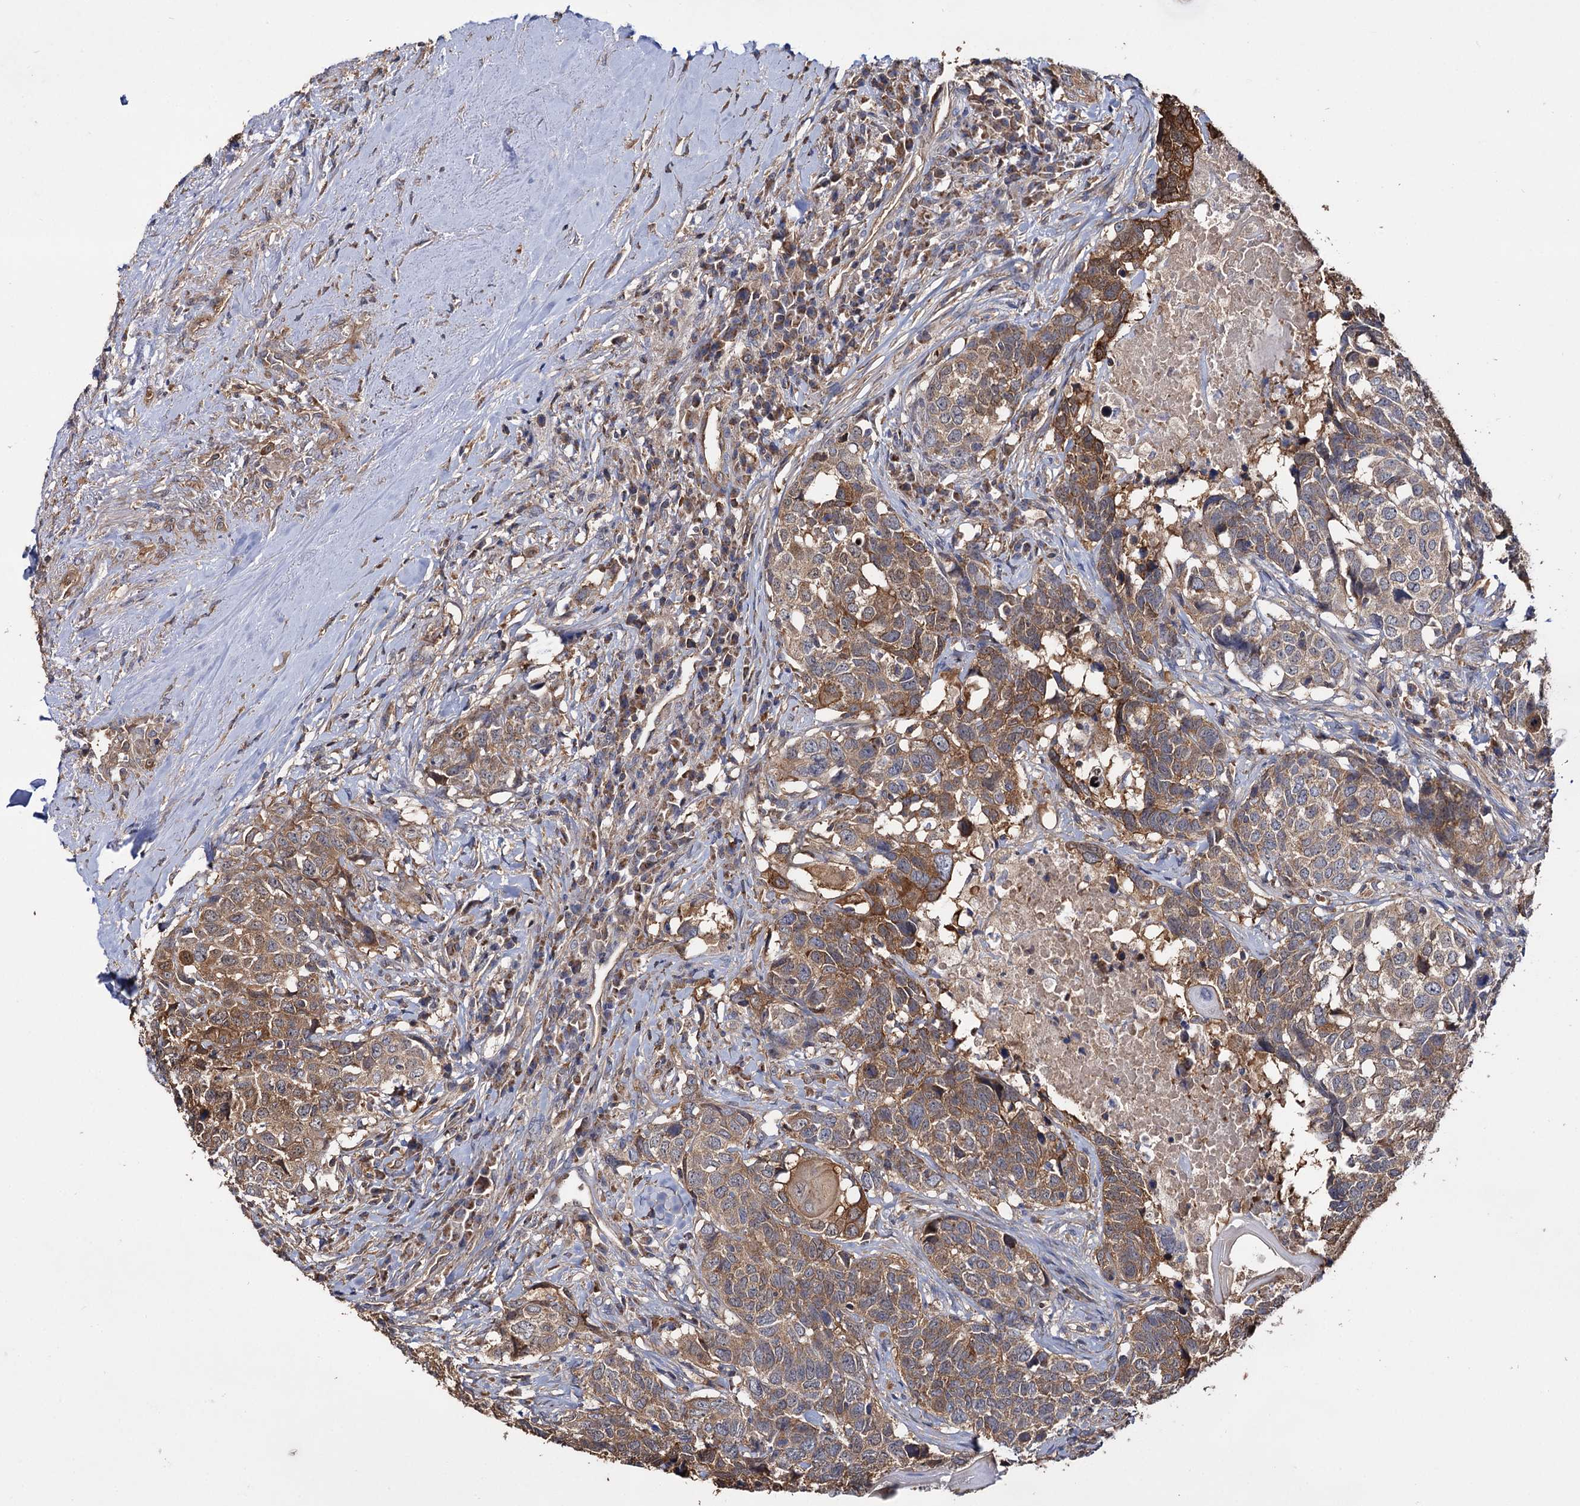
{"staining": {"intensity": "moderate", "quantity": ">75%", "location": "cytoplasmic/membranous"}, "tissue": "head and neck cancer", "cell_type": "Tumor cells", "image_type": "cancer", "snomed": [{"axis": "morphology", "description": "Squamous cell carcinoma, NOS"}, {"axis": "topography", "description": "Head-Neck"}], "caption": "IHC (DAB) staining of human squamous cell carcinoma (head and neck) demonstrates moderate cytoplasmic/membranous protein expression in approximately >75% of tumor cells.", "gene": "IDI1", "patient": {"sex": "male", "age": 66}}